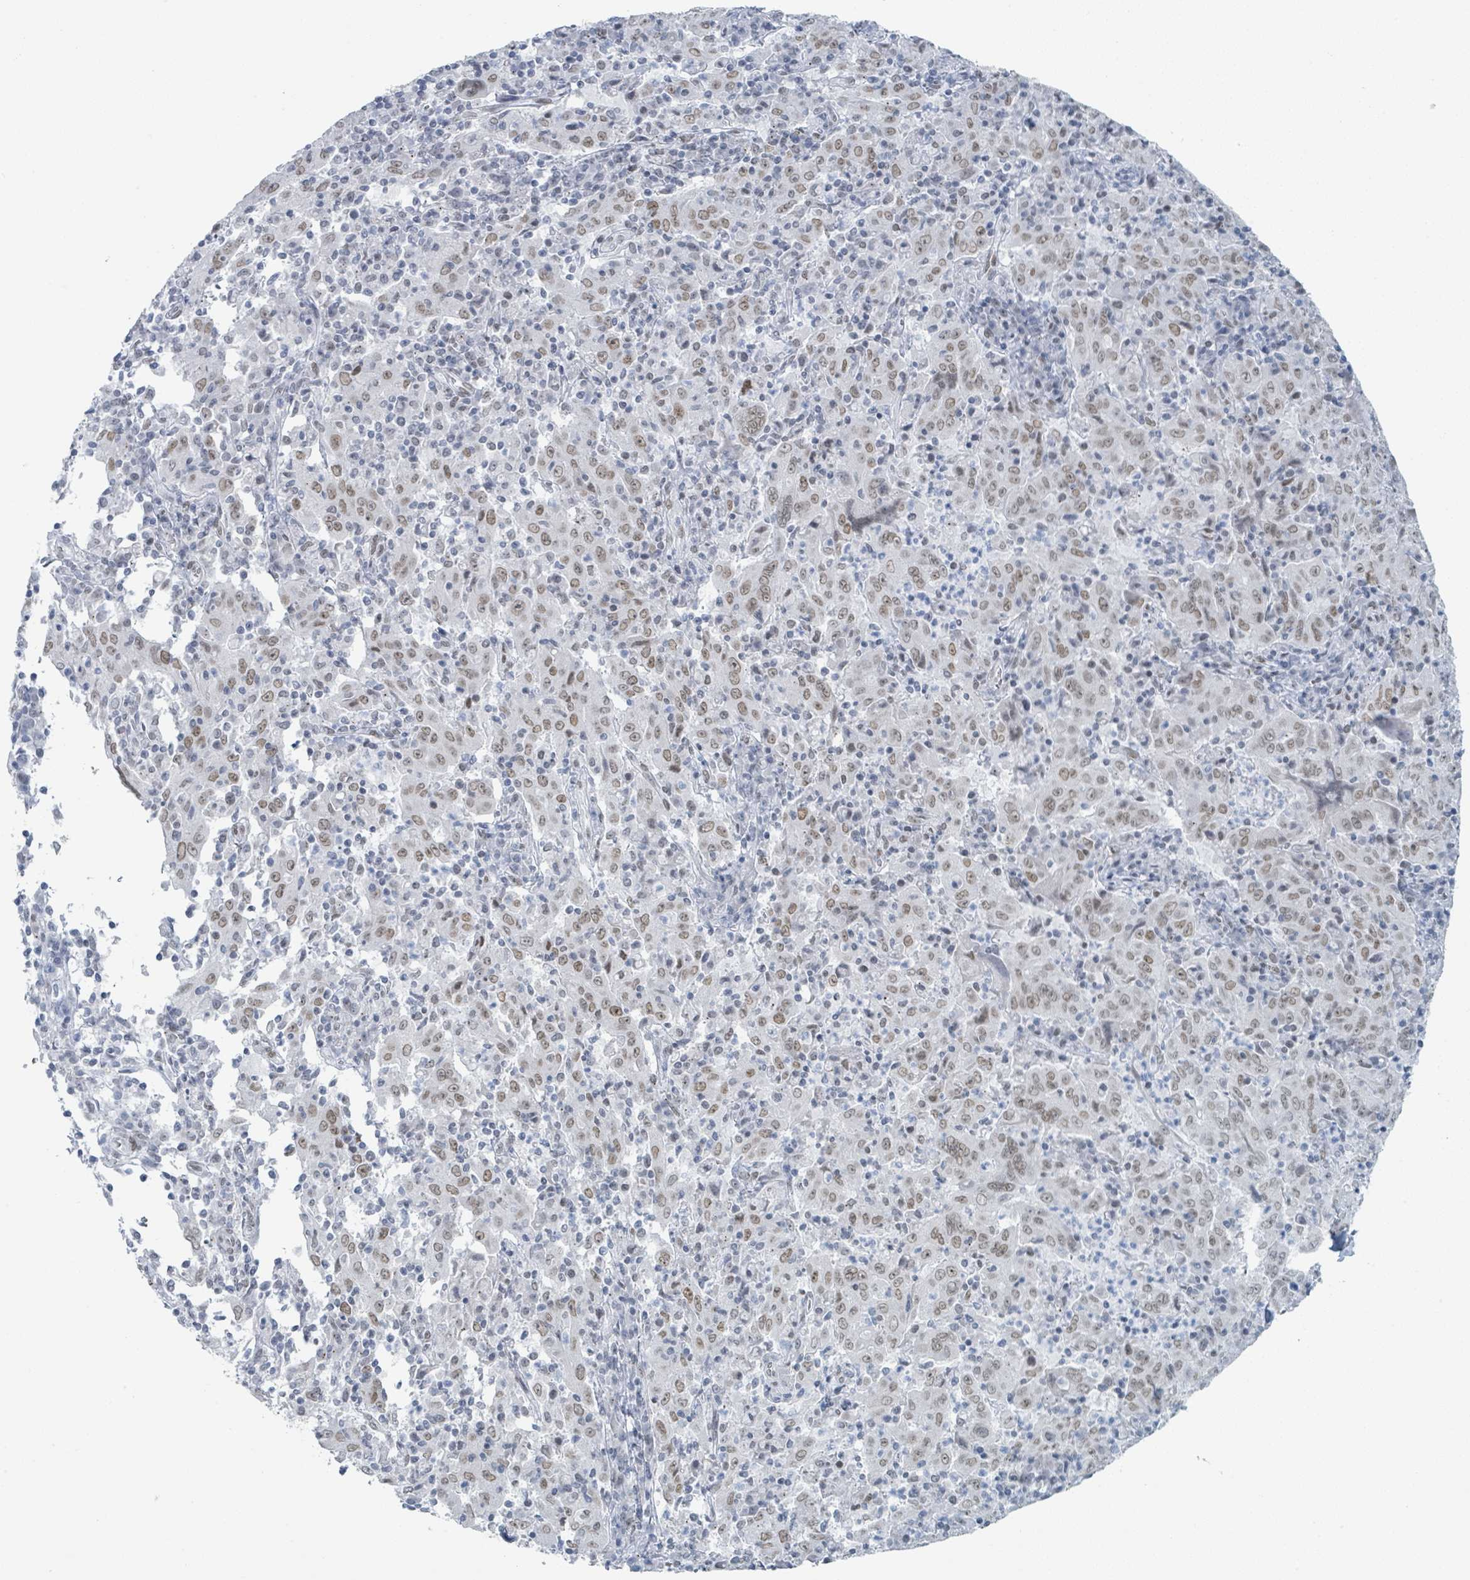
{"staining": {"intensity": "weak", "quantity": "25%-75%", "location": "nuclear"}, "tissue": "pancreatic cancer", "cell_type": "Tumor cells", "image_type": "cancer", "snomed": [{"axis": "morphology", "description": "Adenocarcinoma, NOS"}, {"axis": "topography", "description": "Pancreas"}], "caption": "Weak nuclear positivity is seen in about 25%-75% of tumor cells in pancreatic cancer (adenocarcinoma). The staining was performed using DAB, with brown indicating positive protein expression. Nuclei are stained blue with hematoxylin.", "gene": "EHMT2", "patient": {"sex": "male", "age": 63}}